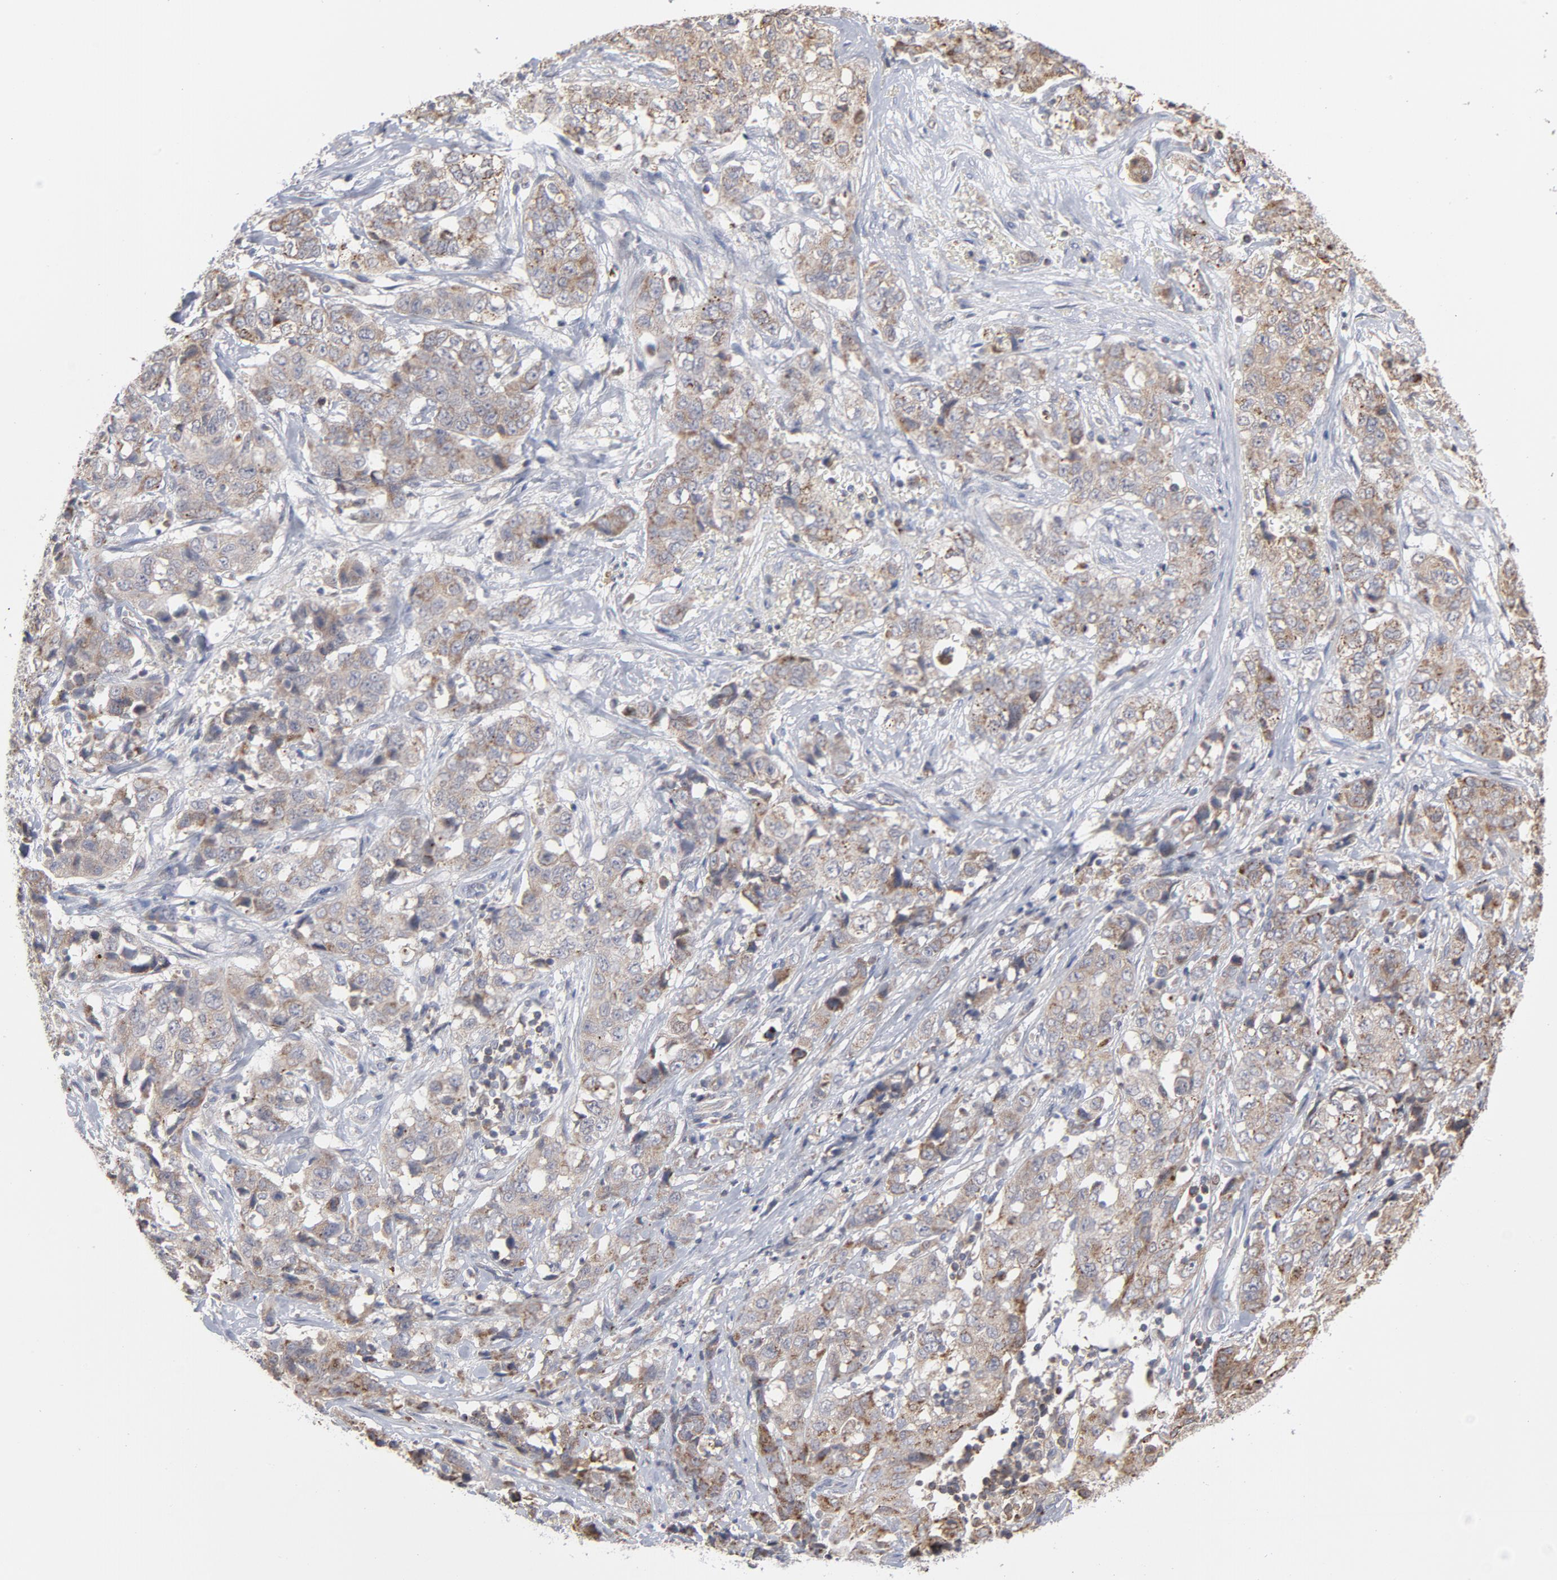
{"staining": {"intensity": "weak", "quantity": ">75%", "location": "cytoplasmic/membranous"}, "tissue": "stomach cancer", "cell_type": "Tumor cells", "image_type": "cancer", "snomed": [{"axis": "morphology", "description": "Adenocarcinoma, NOS"}, {"axis": "topography", "description": "Stomach"}], "caption": "Adenocarcinoma (stomach) was stained to show a protein in brown. There is low levels of weak cytoplasmic/membranous staining in approximately >75% of tumor cells.", "gene": "PPFIBP2", "patient": {"sex": "male", "age": 48}}